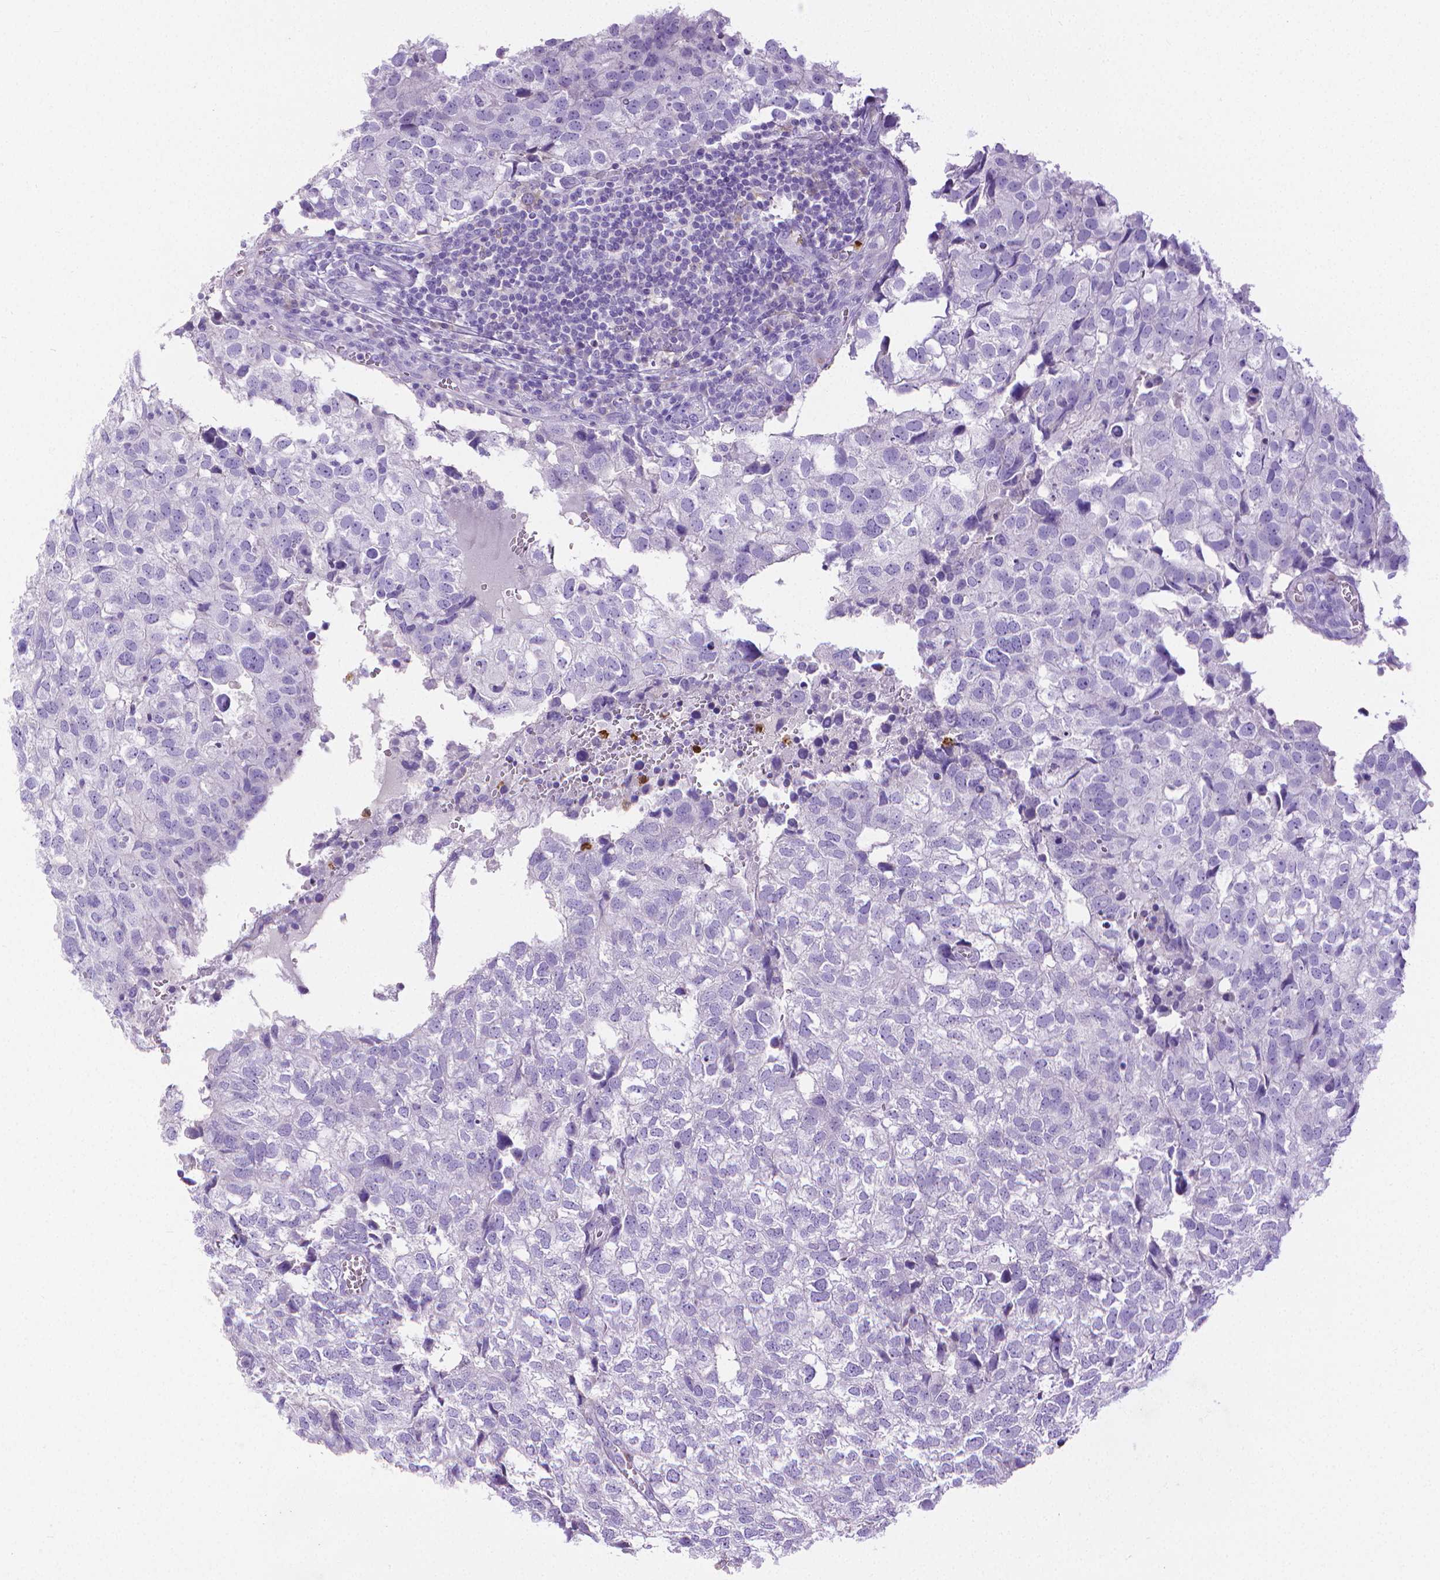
{"staining": {"intensity": "negative", "quantity": "none", "location": "none"}, "tissue": "breast cancer", "cell_type": "Tumor cells", "image_type": "cancer", "snomed": [{"axis": "morphology", "description": "Duct carcinoma"}, {"axis": "topography", "description": "Breast"}], "caption": "This histopathology image is of breast cancer stained with immunohistochemistry (IHC) to label a protein in brown with the nuclei are counter-stained blue. There is no positivity in tumor cells.", "gene": "MMP9", "patient": {"sex": "female", "age": 30}}